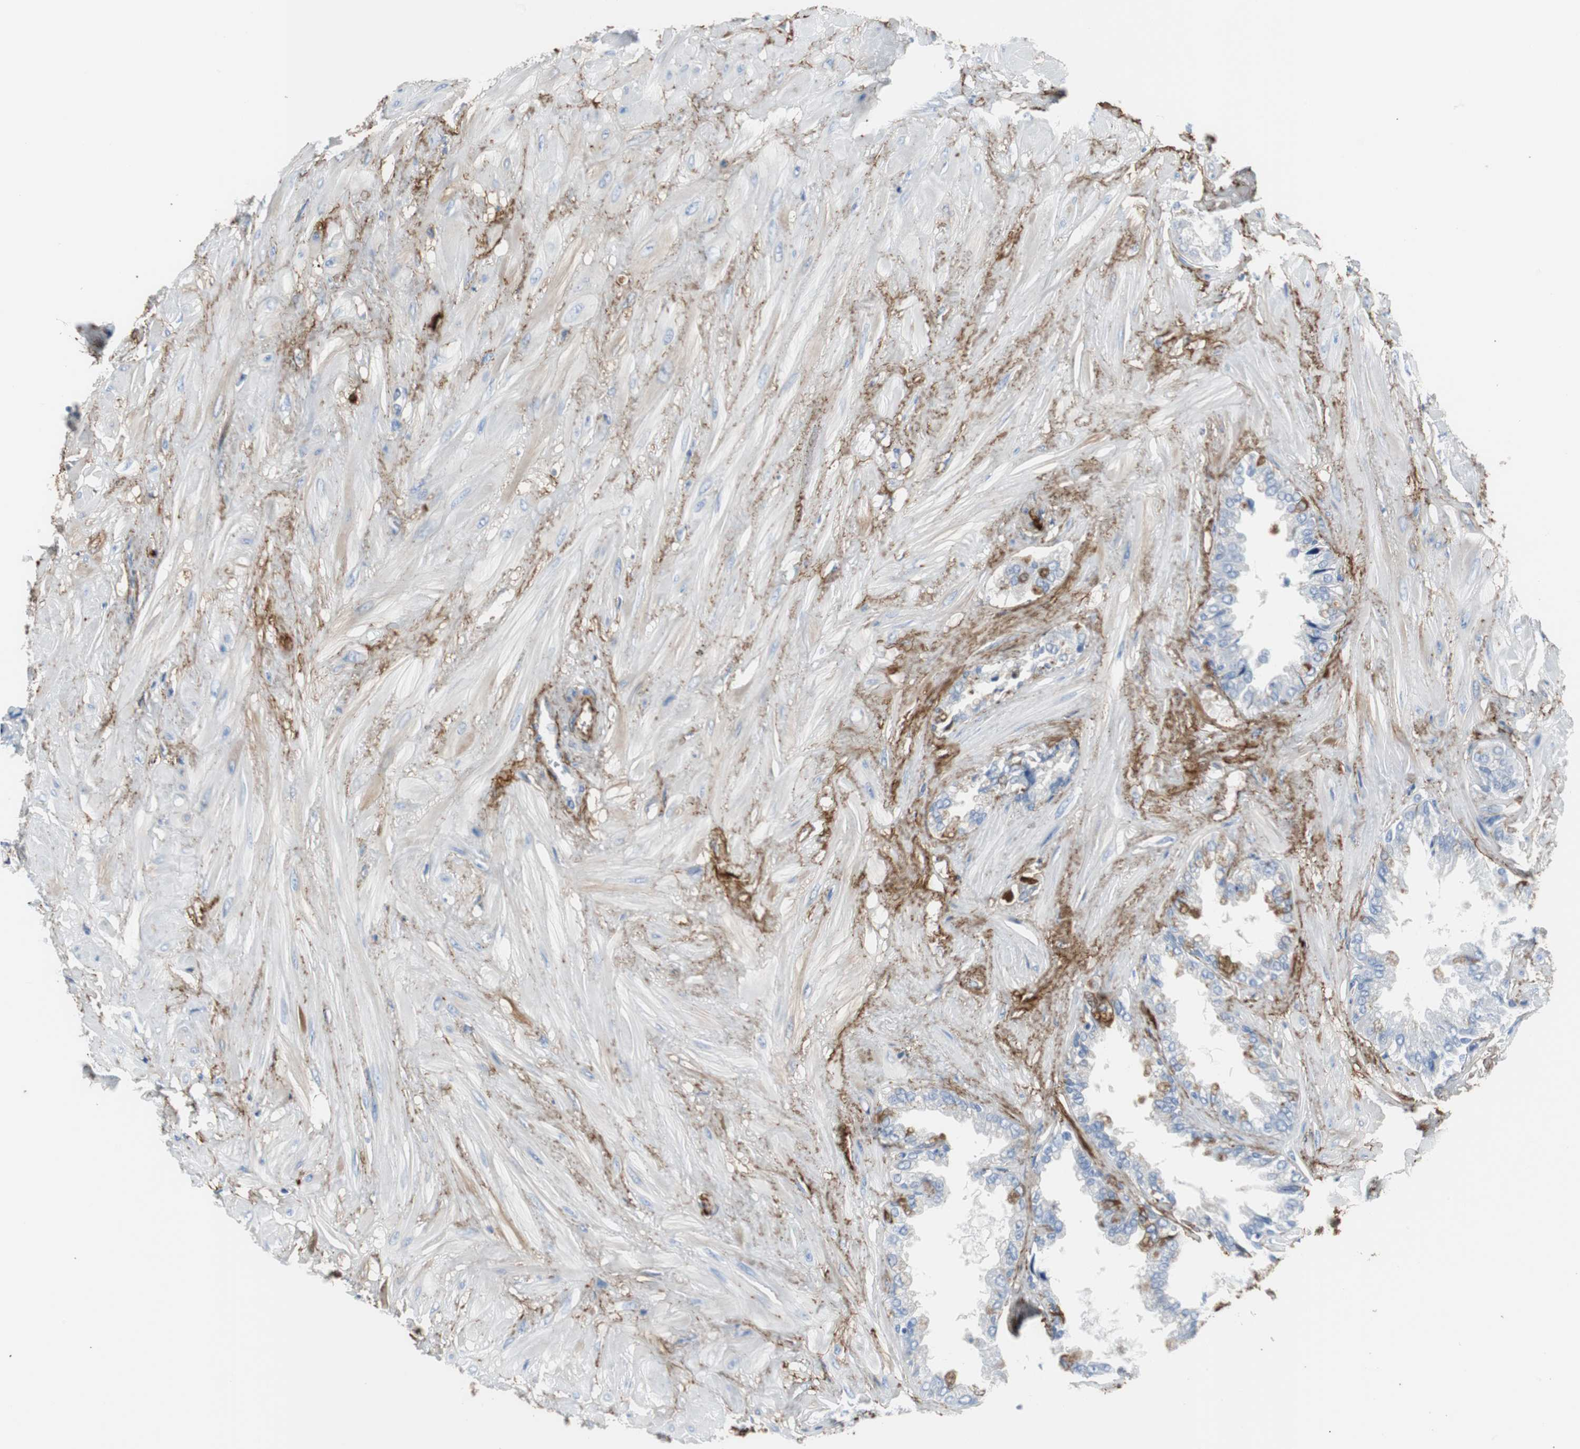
{"staining": {"intensity": "moderate", "quantity": "<25%", "location": "nuclear"}, "tissue": "seminal vesicle", "cell_type": "Glandular cells", "image_type": "normal", "snomed": [{"axis": "morphology", "description": "Normal tissue, NOS"}, {"axis": "topography", "description": "Seminal veicle"}], "caption": "A high-resolution image shows immunohistochemistry (IHC) staining of benign seminal vesicle, which displays moderate nuclear positivity in about <25% of glandular cells. The staining was performed using DAB (3,3'-diaminobenzidine) to visualize the protein expression in brown, while the nuclei were stained in blue with hematoxylin (Magnification: 20x).", "gene": "APCS", "patient": {"sex": "male", "age": 46}}